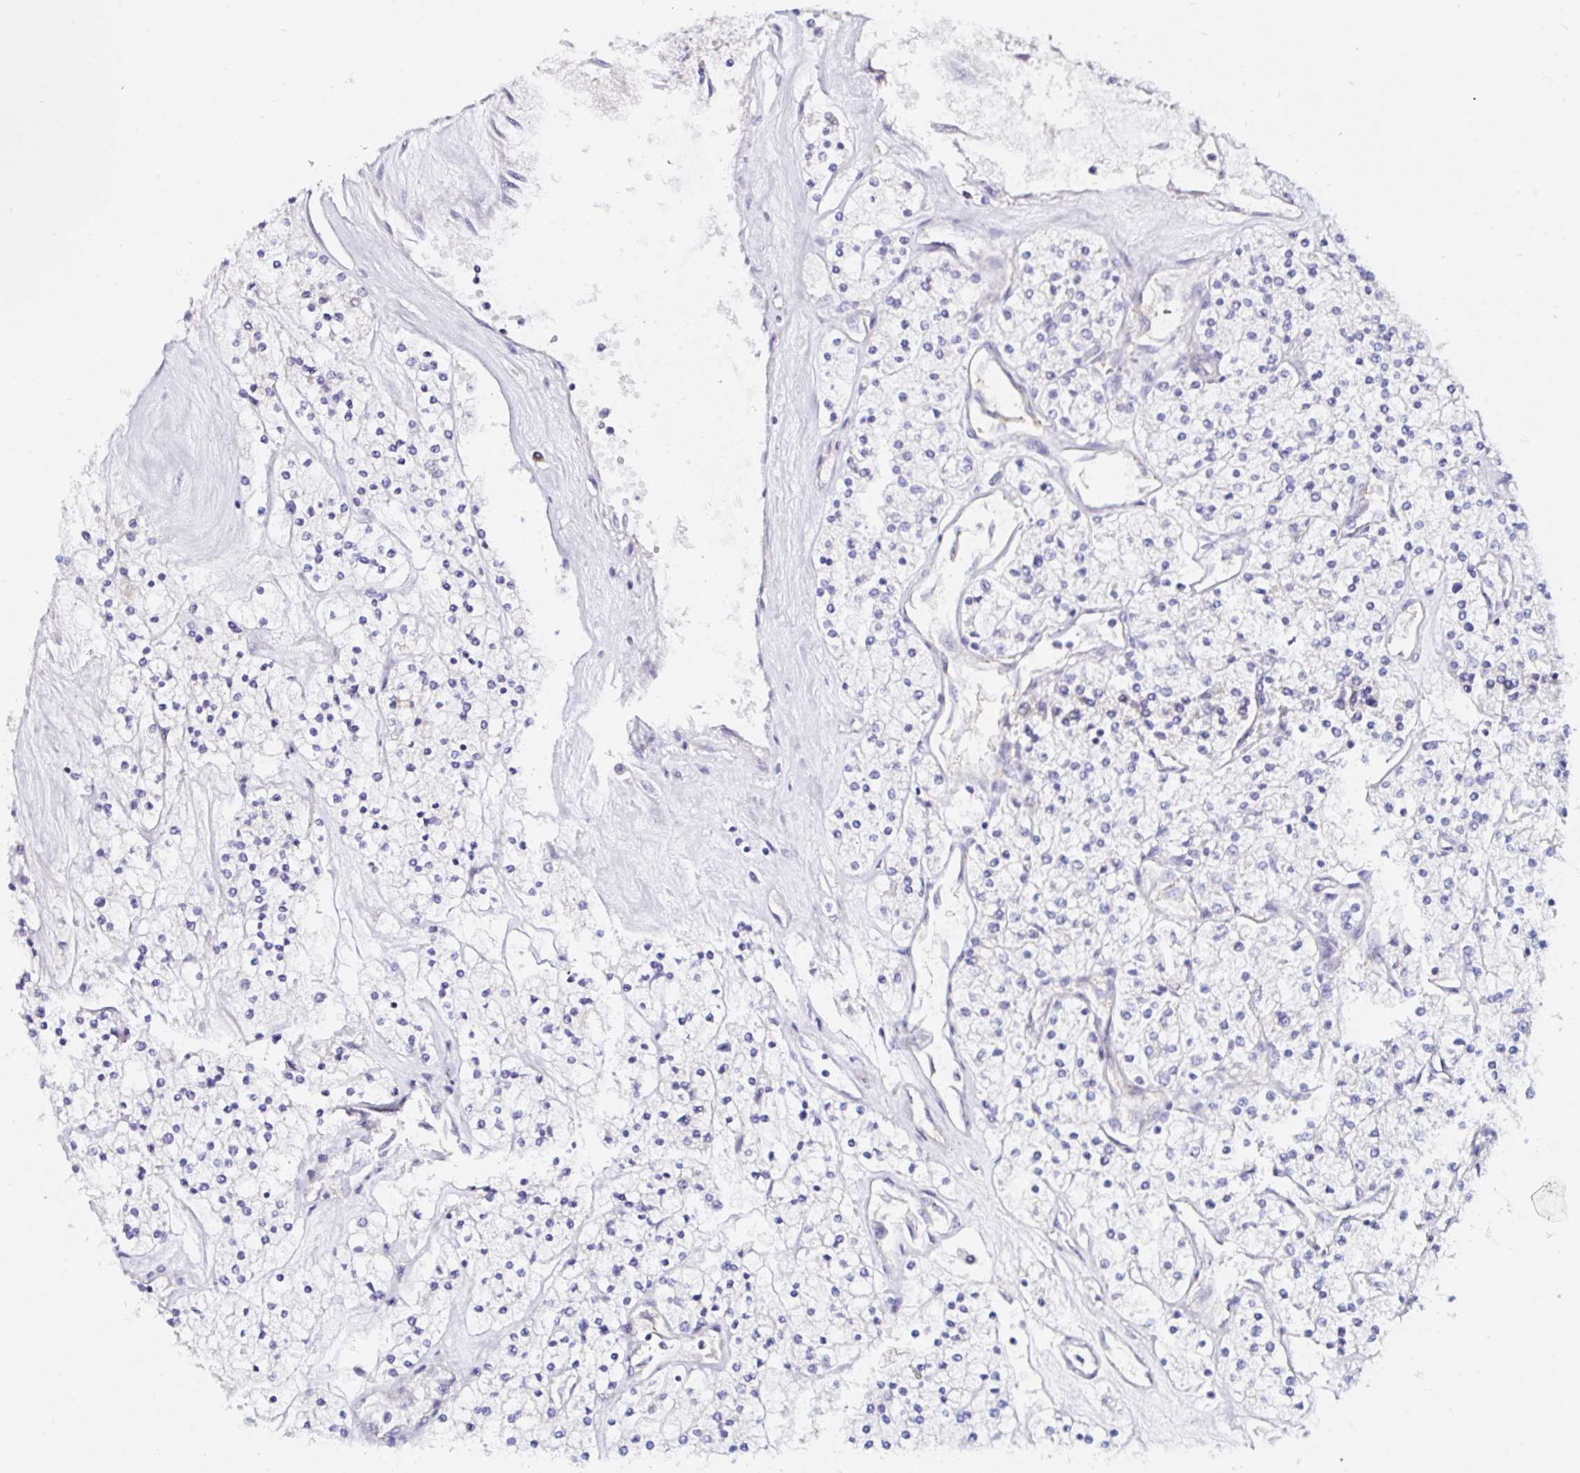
{"staining": {"intensity": "negative", "quantity": "none", "location": "none"}, "tissue": "renal cancer", "cell_type": "Tumor cells", "image_type": "cancer", "snomed": [{"axis": "morphology", "description": "Adenocarcinoma, NOS"}, {"axis": "topography", "description": "Kidney"}], "caption": "Protein analysis of renal cancer (adenocarcinoma) shows no significant staining in tumor cells. (DAB (3,3'-diaminobenzidine) immunohistochemistry, high magnification).", "gene": "VSIG2", "patient": {"sex": "male", "age": 80}}